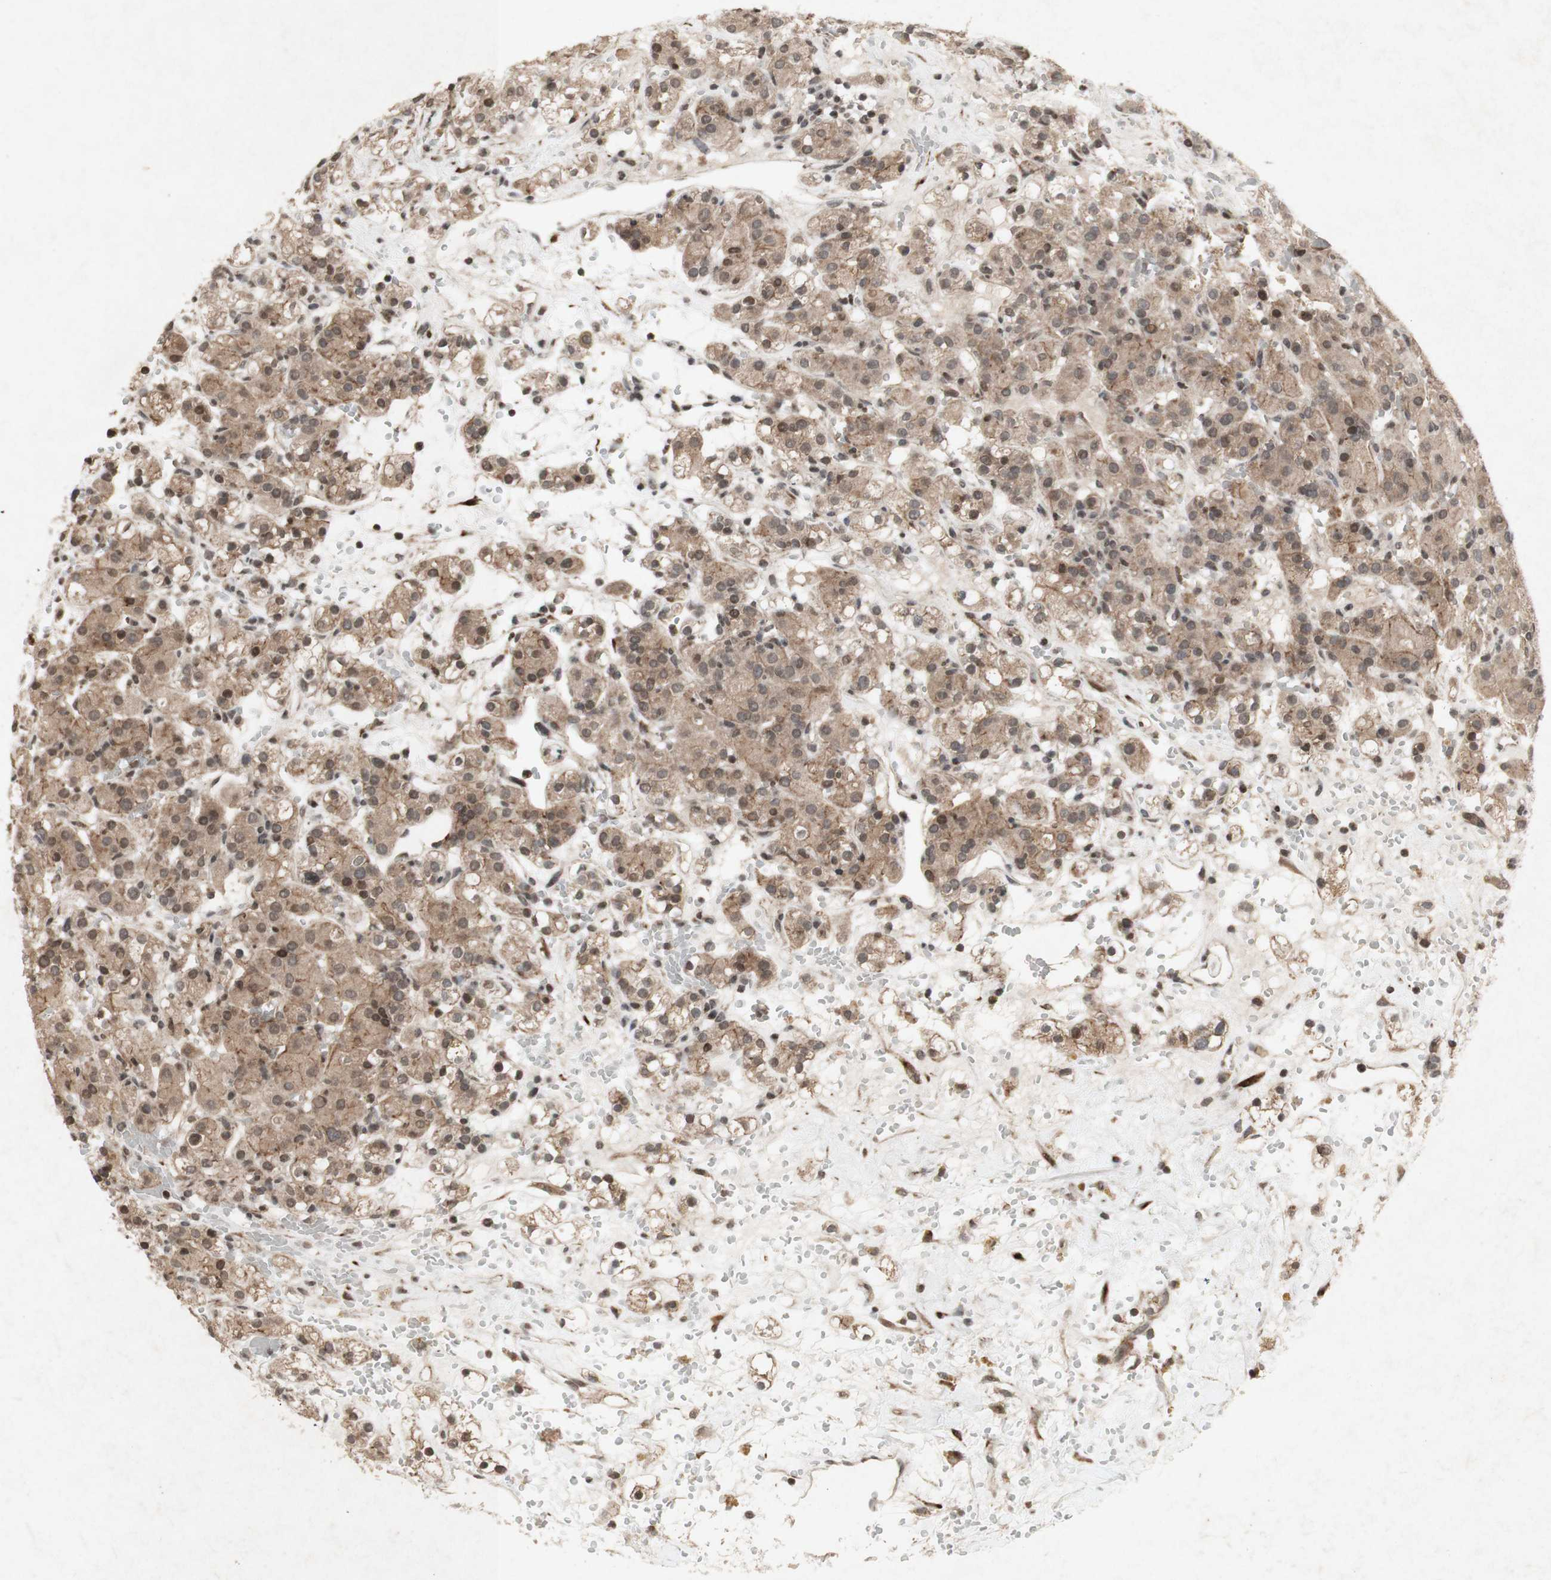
{"staining": {"intensity": "moderate", "quantity": ">75%", "location": "cytoplasmic/membranous,nuclear"}, "tissue": "renal cancer", "cell_type": "Tumor cells", "image_type": "cancer", "snomed": [{"axis": "morphology", "description": "Adenocarcinoma, NOS"}, {"axis": "topography", "description": "Kidney"}], "caption": "Human renal cancer stained with a protein marker demonstrates moderate staining in tumor cells.", "gene": "PLXNA1", "patient": {"sex": "male", "age": 61}}